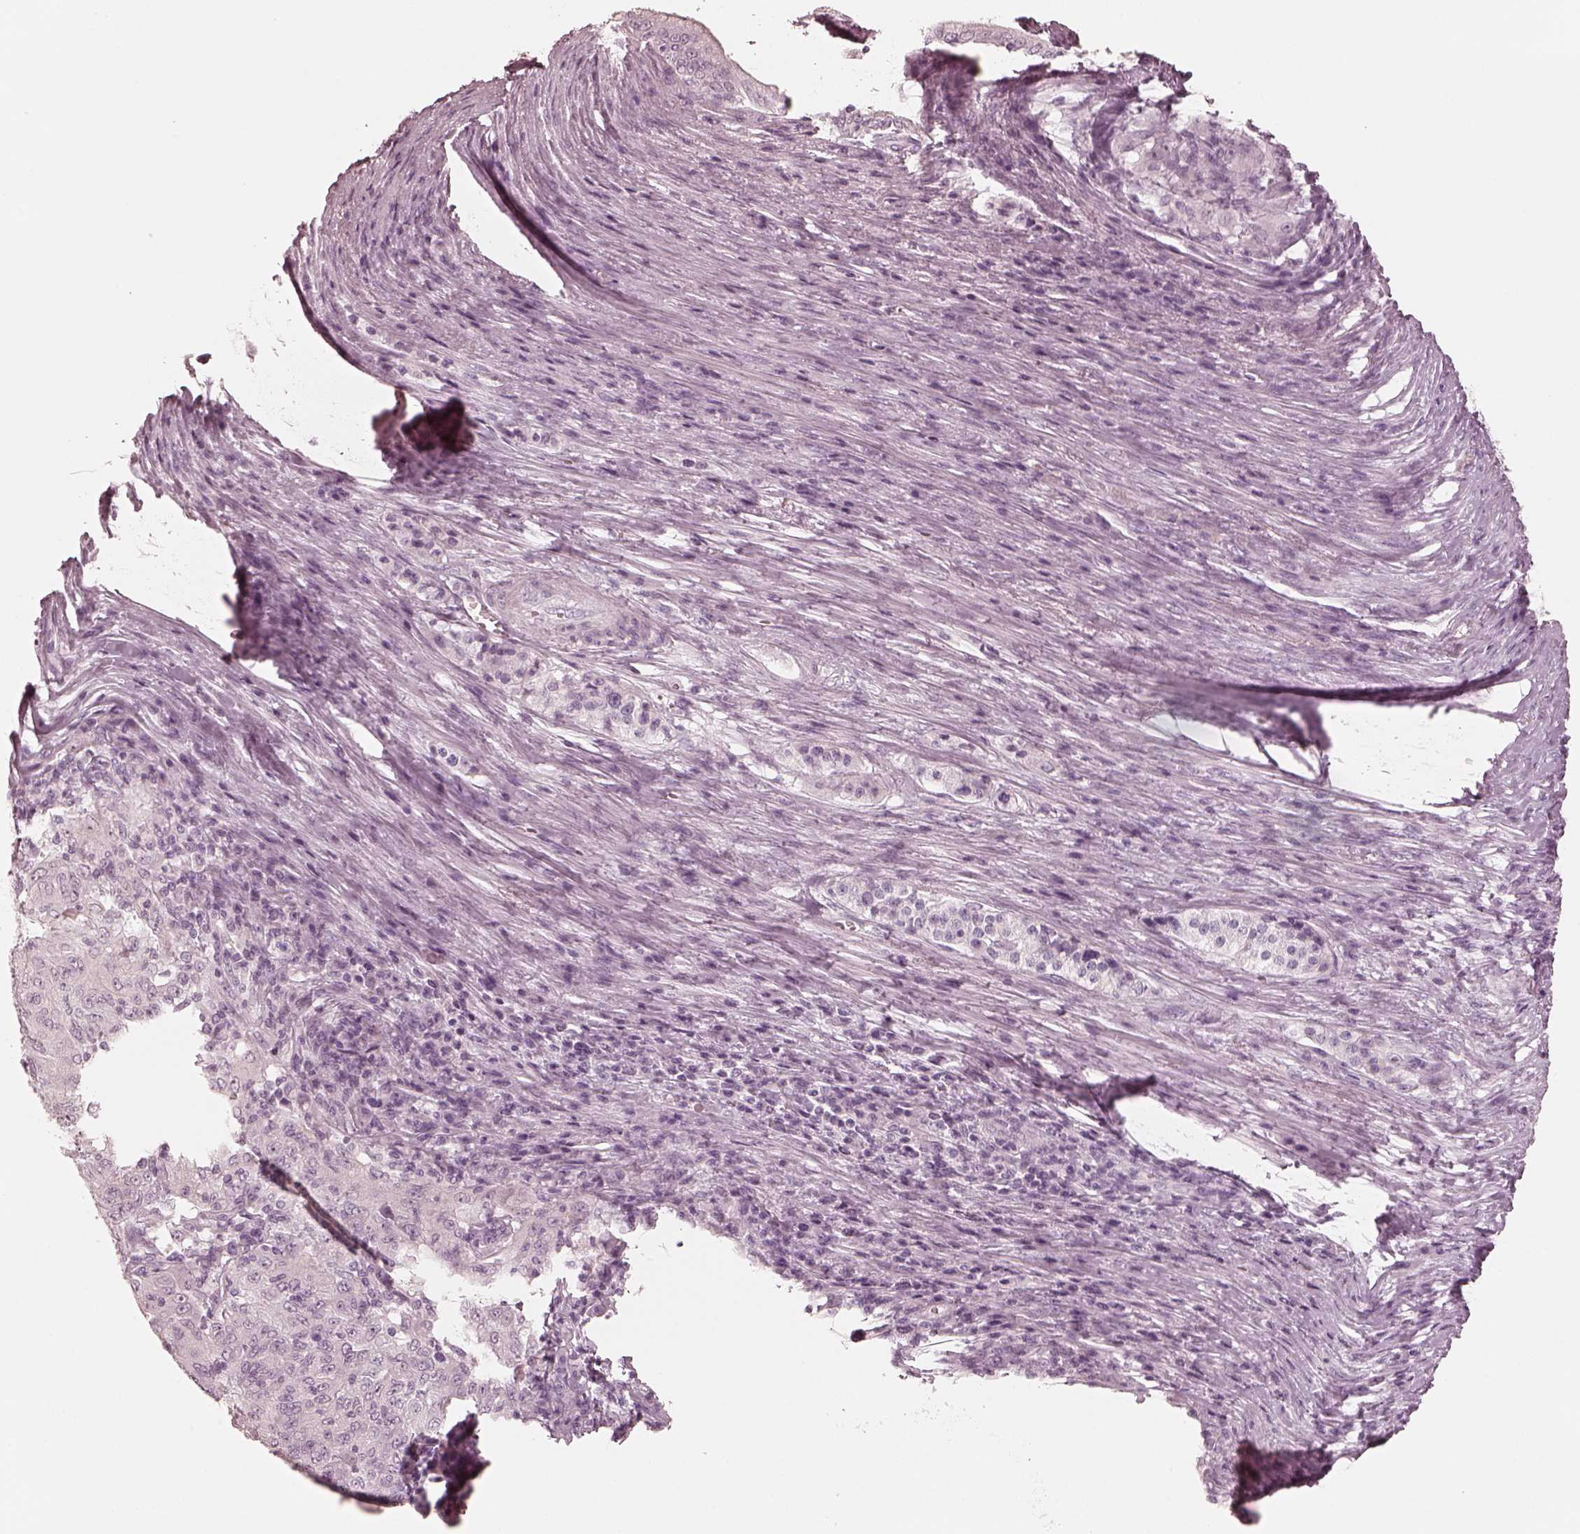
{"staining": {"intensity": "negative", "quantity": "none", "location": "none"}, "tissue": "pancreatic cancer", "cell_type": "Tumor cells", "image_type": "cancer", "snomed": [{"axis": "morphology", "description": "Adenocarcinoma, NOS"}, {"axis": "topography", "description": "Pancreas"}], "caption": "Tumor cells are negative for brown protein staining in pancreatic cancer (adenocarcinoma). (DAB (3,3'-diaminobenzidine) immunohistochemistry (IHC) visualized using brightfield microscopy, high magnification).", "gene": "CALR3", "patient": {"sex": "male", "age": 63}}